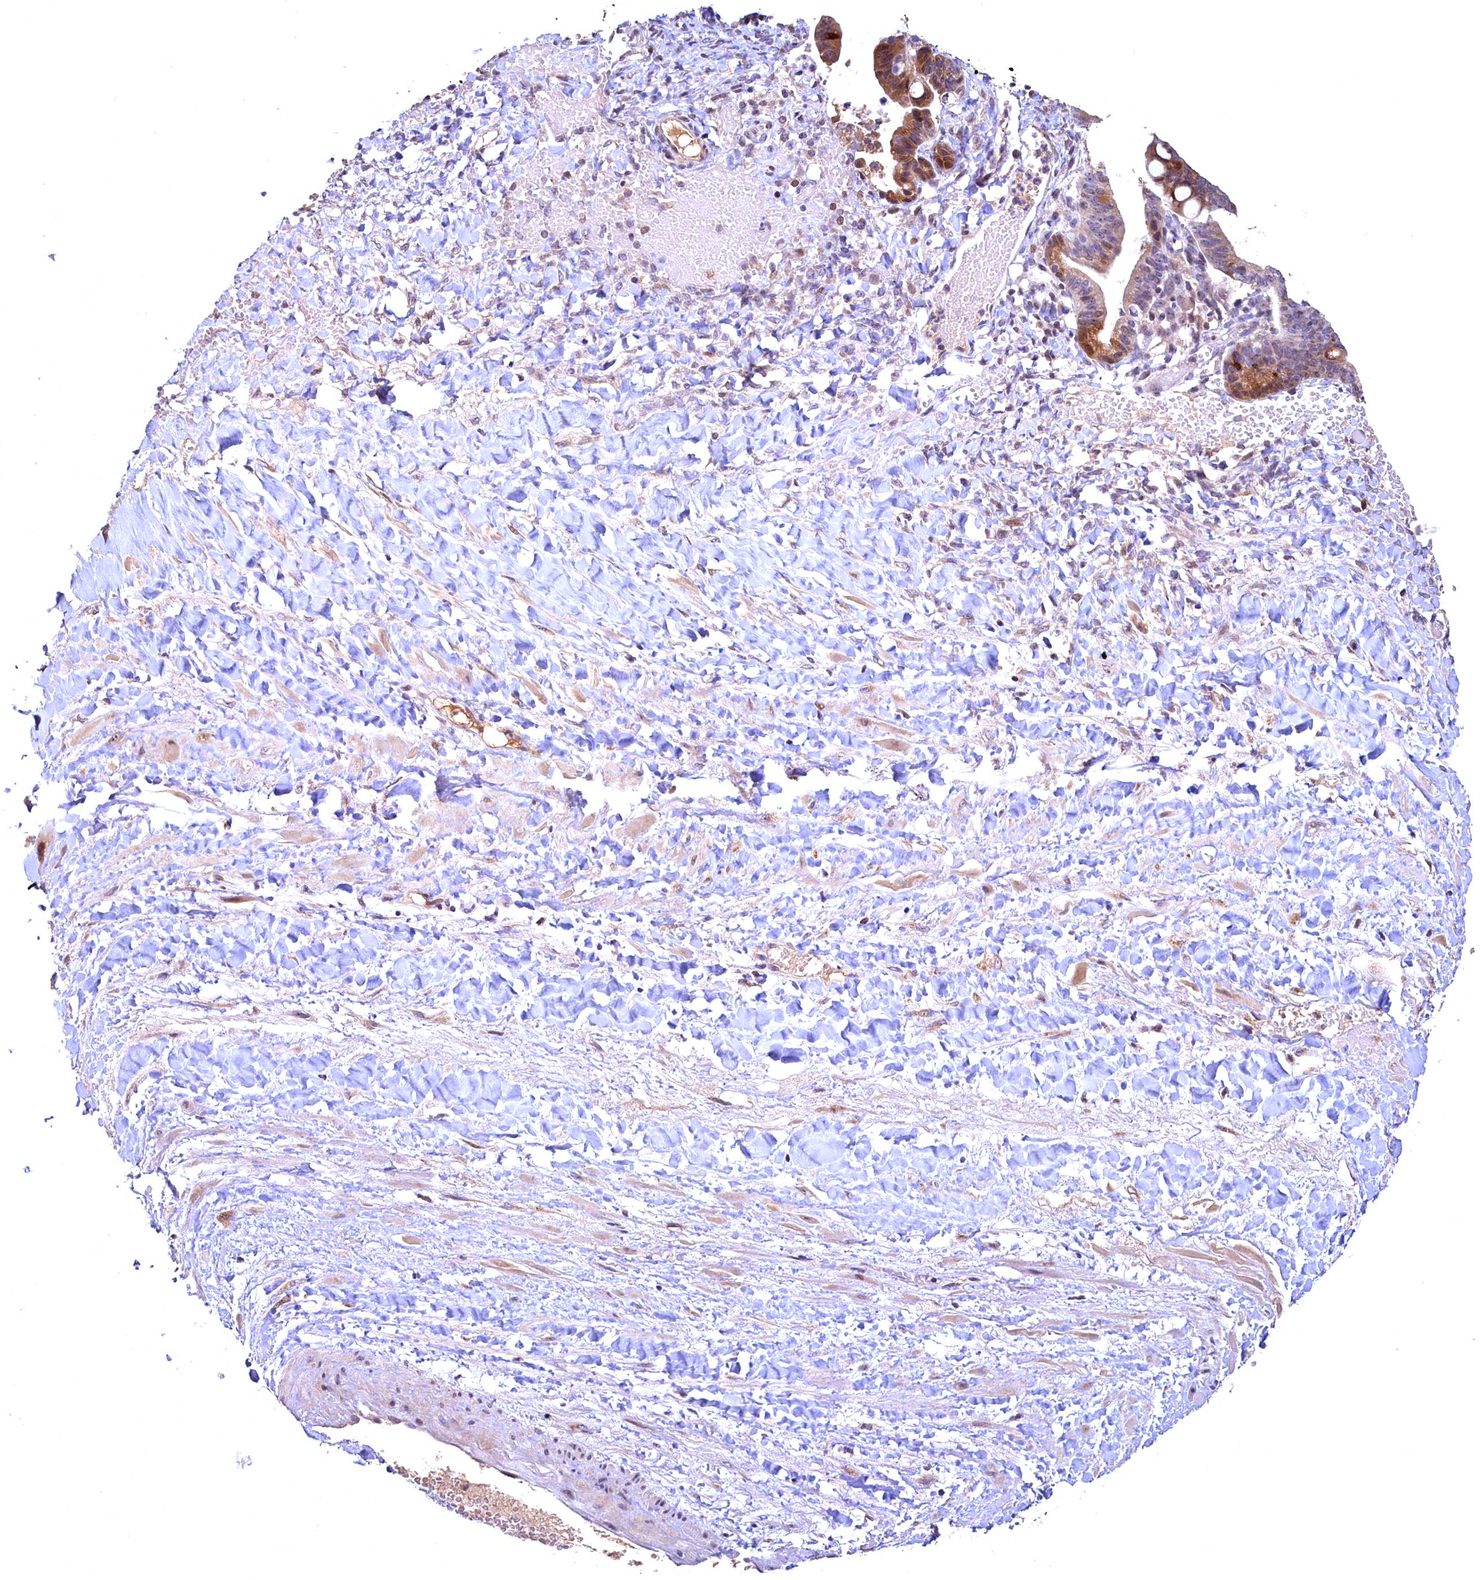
{"staining": {"intensity": "moderate", "quantity": ">75%", "location": "cytoplasmic/membranous,nuclear"}, "tissue": "ovarian cancer", "cell_type": "Tumor cells", "image_type": "cancer", "snomed": [{"axis": "morphology", "description": "Cystadenocarcinoma, mucinous, NOS"}, {"axis": "topography", "description": "Ovary"}], "caption": "Moderate cytoplasmic/membranous and nuclear protein positivity is seen in about >75% of tumor cells in ovarian mucinous cystadenocarcinoma.", "gene": "LATS2", "patient": {"sex": "female", "age": 73}}